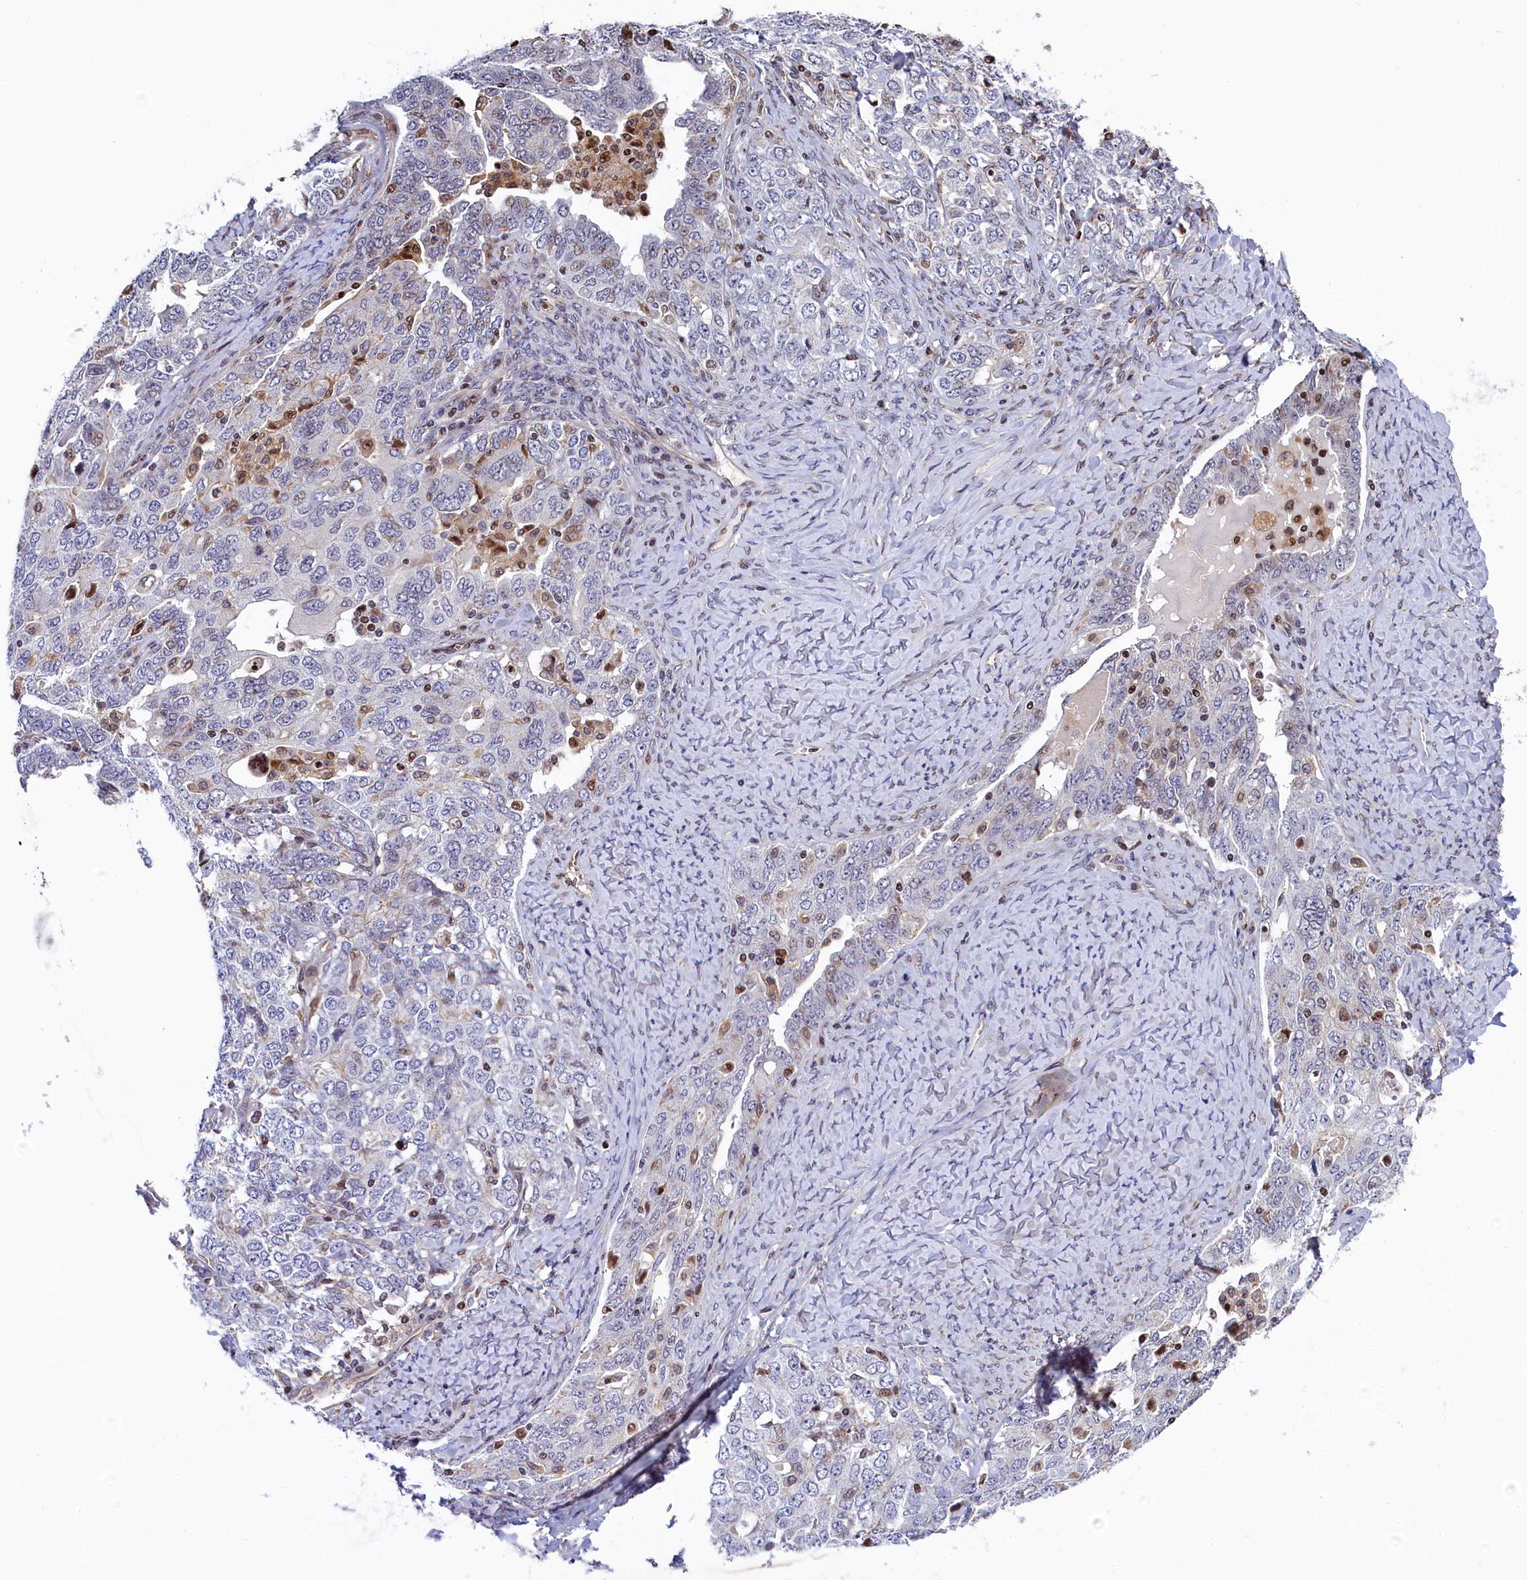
{"staining": {"intensity": "negative", "quantity": "none", "location": "none"}, "tissue": "ovarian cancer", "cell_type": "Tumor cells", "image_type": "cancer", "snomed": [{"axis": "morphology", "description": "Carcinoma, endometroid"}, {"axis": "topography", "description": "Ovary"}], "caption": "IHC micrograph of neoplastic tissue: ovarian endometroid carcinoma stained with DAB demonstrates no significant protein expression in tumor cells. (DAB (3,3'-diaminobenzidine) immunohistochemistry (IHC) with hematoxylin counter stain).", "gene": "TGDS", "patient": {"sex": "female", "age": 62}}